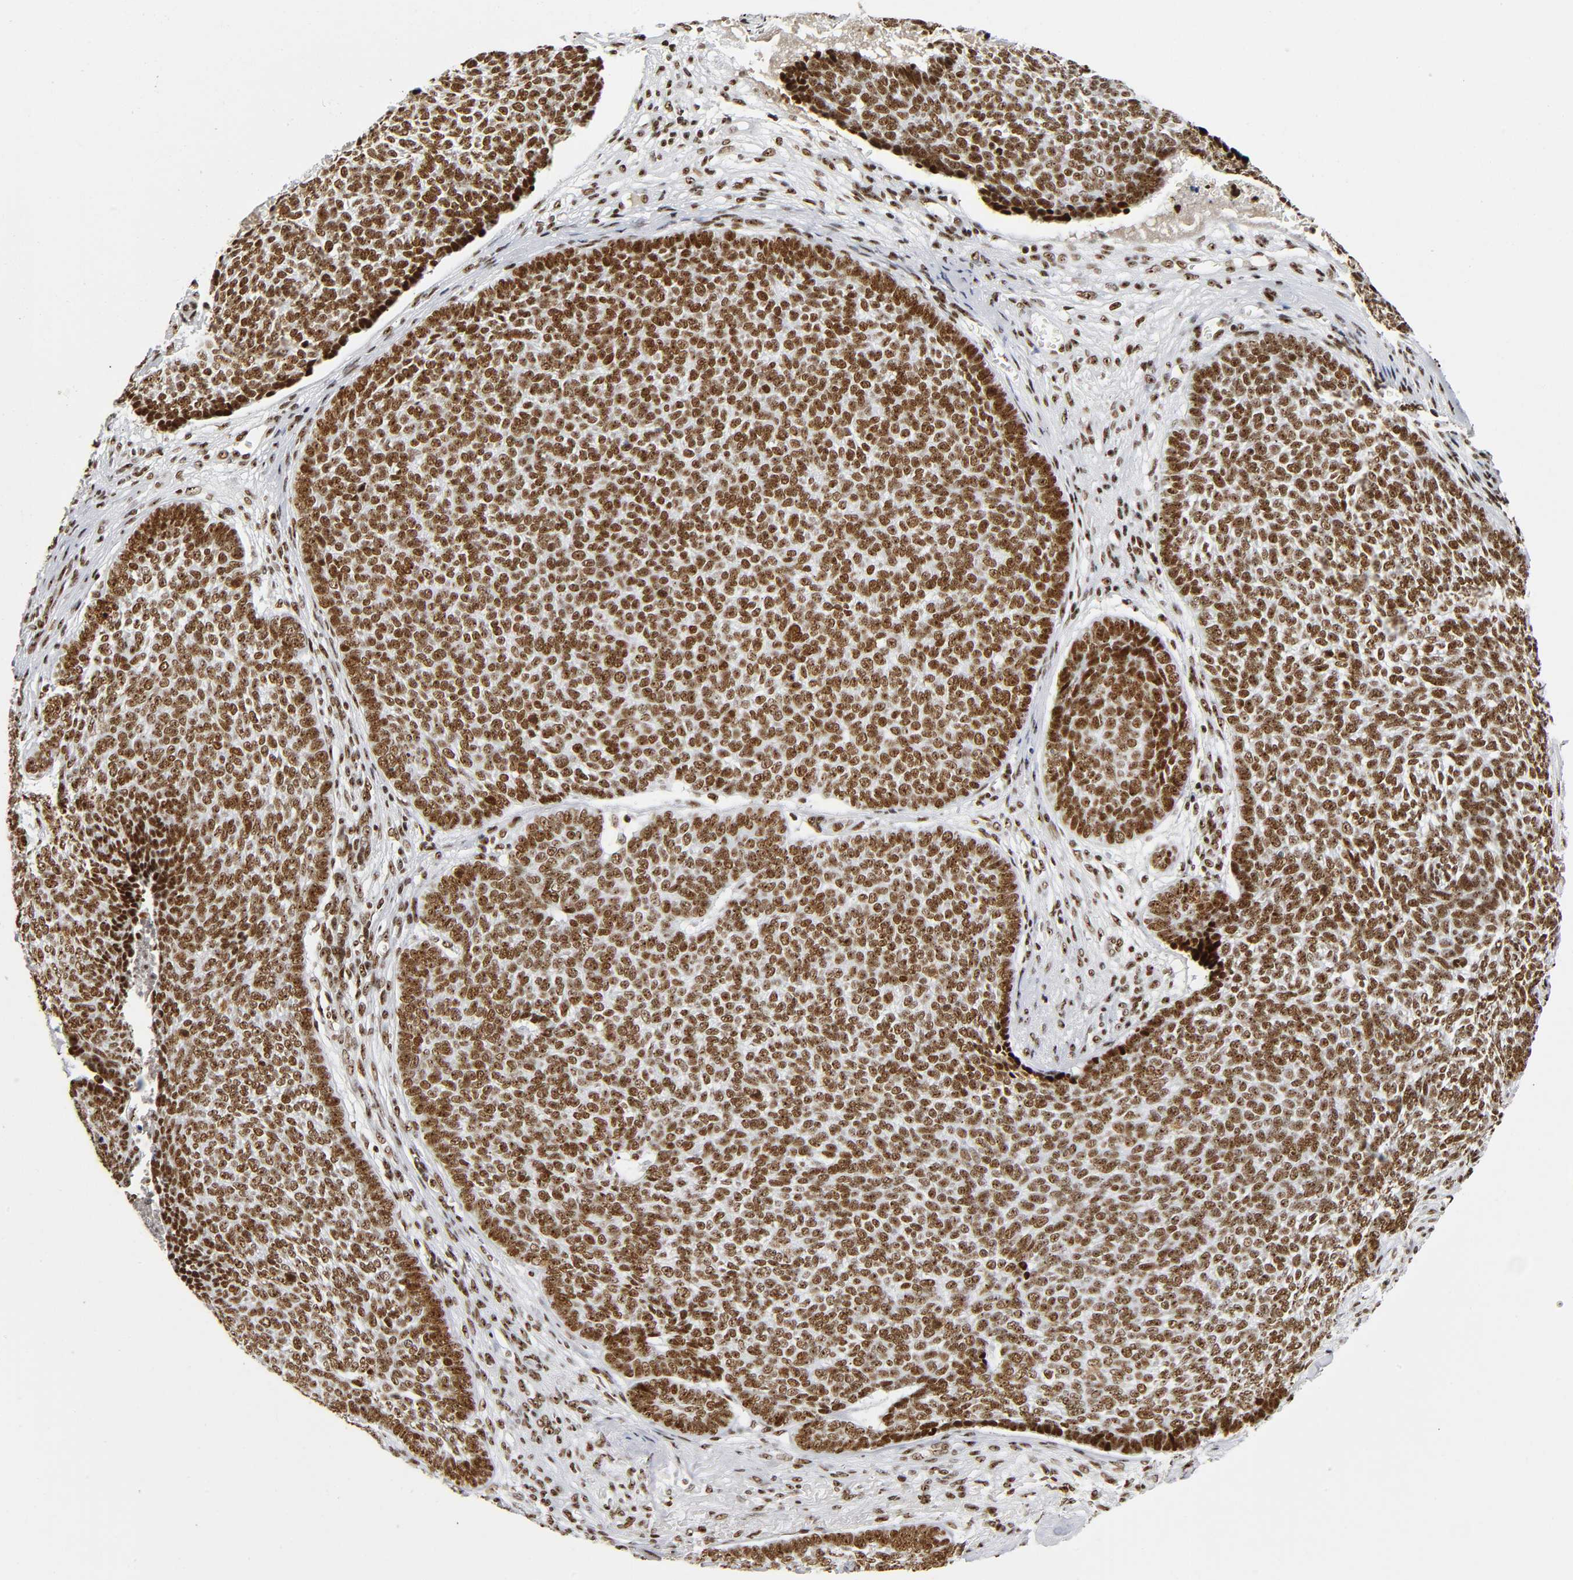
{"staining": {"intensity": "moderate", "quantity": ">75%", "location": "nuclear"}, "tissue": "skin cancer", "cell_type": "Tumor cells", "image_type": "cancer", "snomed": [{"axis": "morphology", "description": "Basal cell carcinoma"}, {"axis": "topography", "description": "Skin"}], "caption": "Protein expression analysis of human skin cancer (basal cell carcinoma) reveals moderate nuclear staining in about >75% of tumor cells.", "gene": "UBTF", "patient": {"sex": "male", "age": 84}}